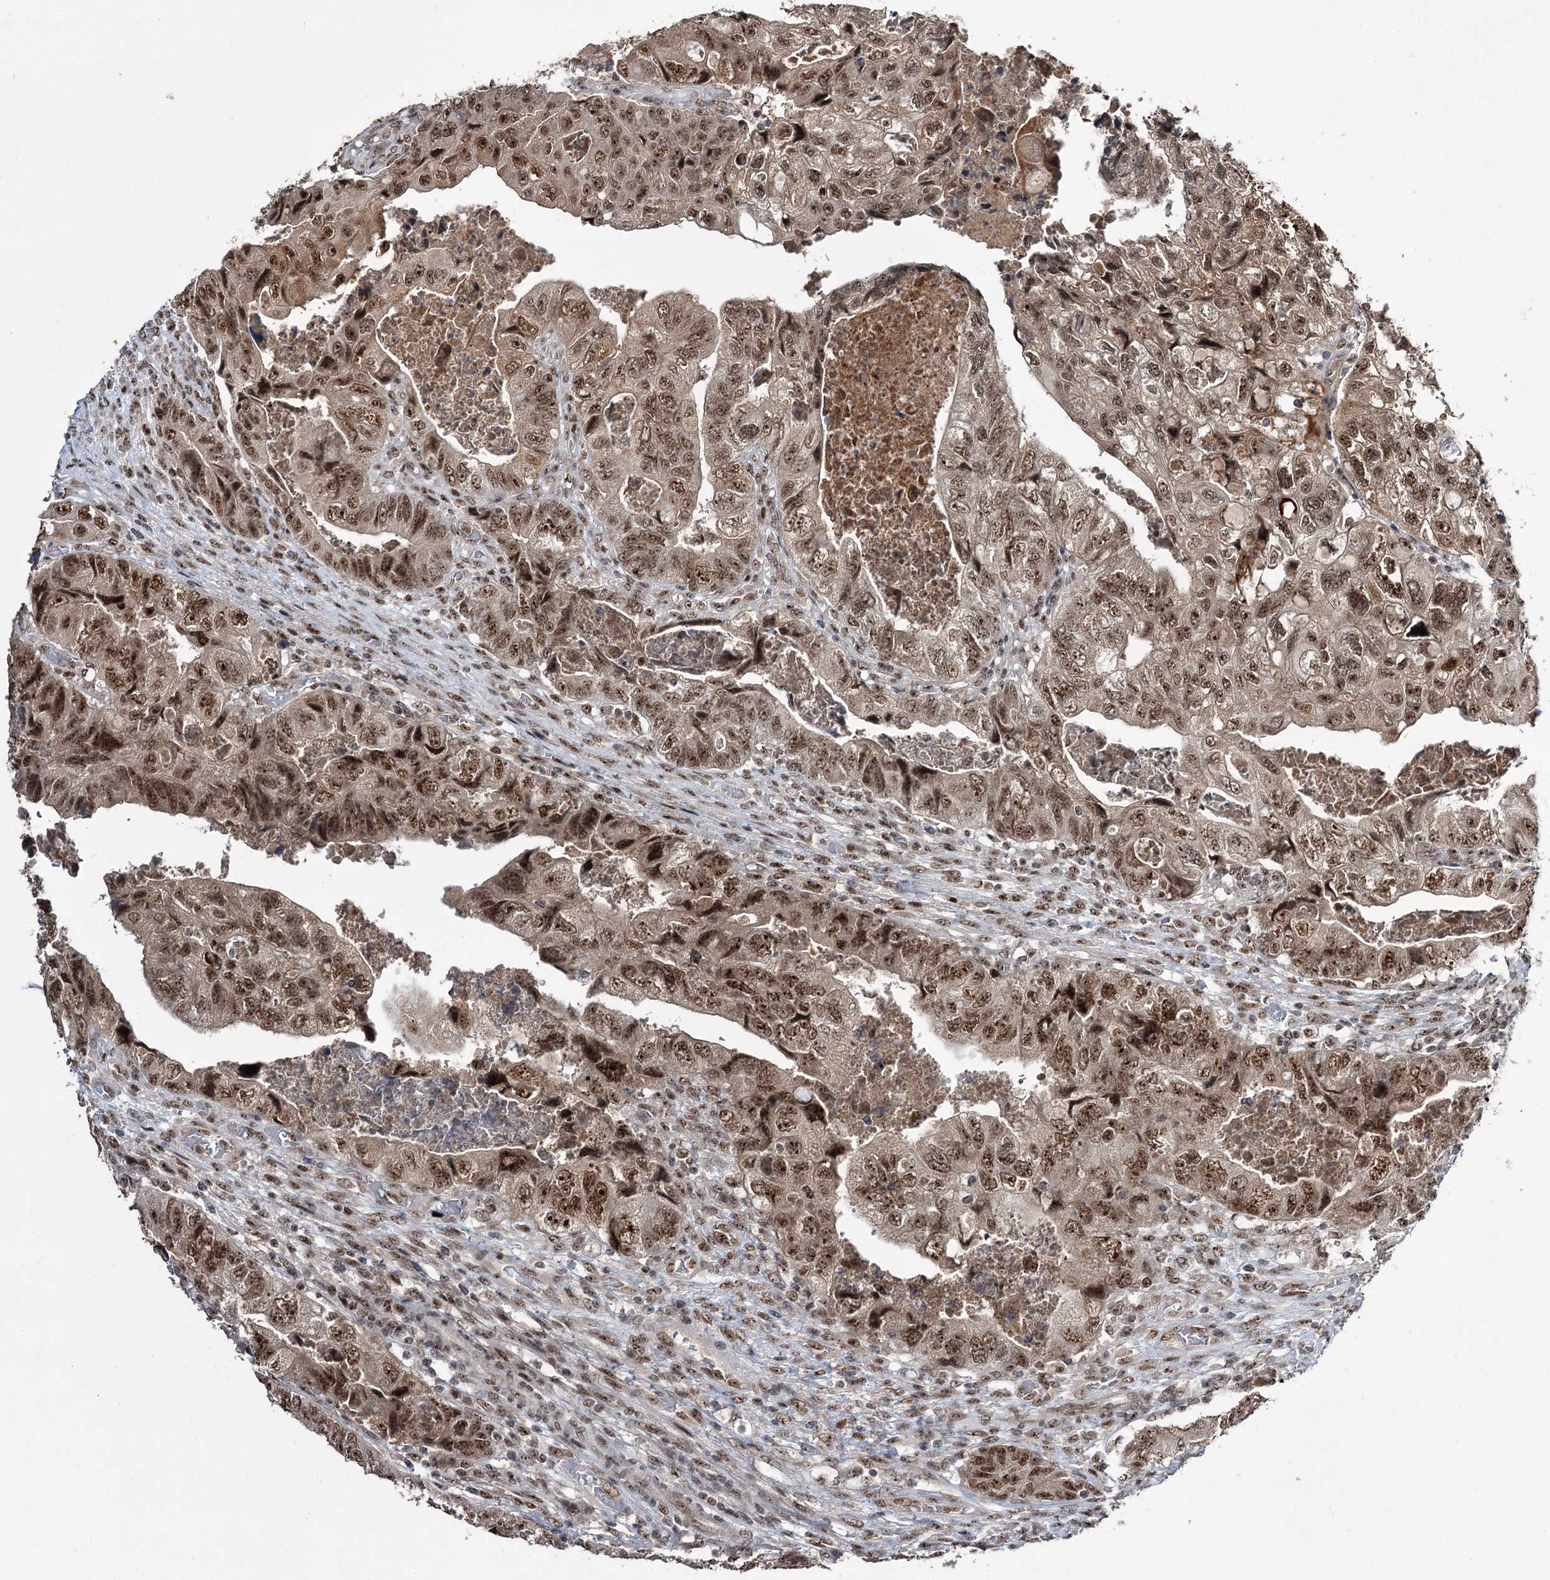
{"staining": {"intensity": "moderate", "quantity": ">75%", "location": "nuclear"}, "tissue": "colorectal cancer", "cell_type": "Tumor cells", "image_type": "cancer", "snomed": [{"axis": "morphology", "description": "Adenocarcinoma, NOS"}, {"axis": "topography", "description": "Rectum"}], "caption": "Colorectal cancer stained for a protein demonstrates moderate nuclear positivity in tumor cells.", "gene": "ERCC3", "patient": {"sex": "male", "age": 63}}